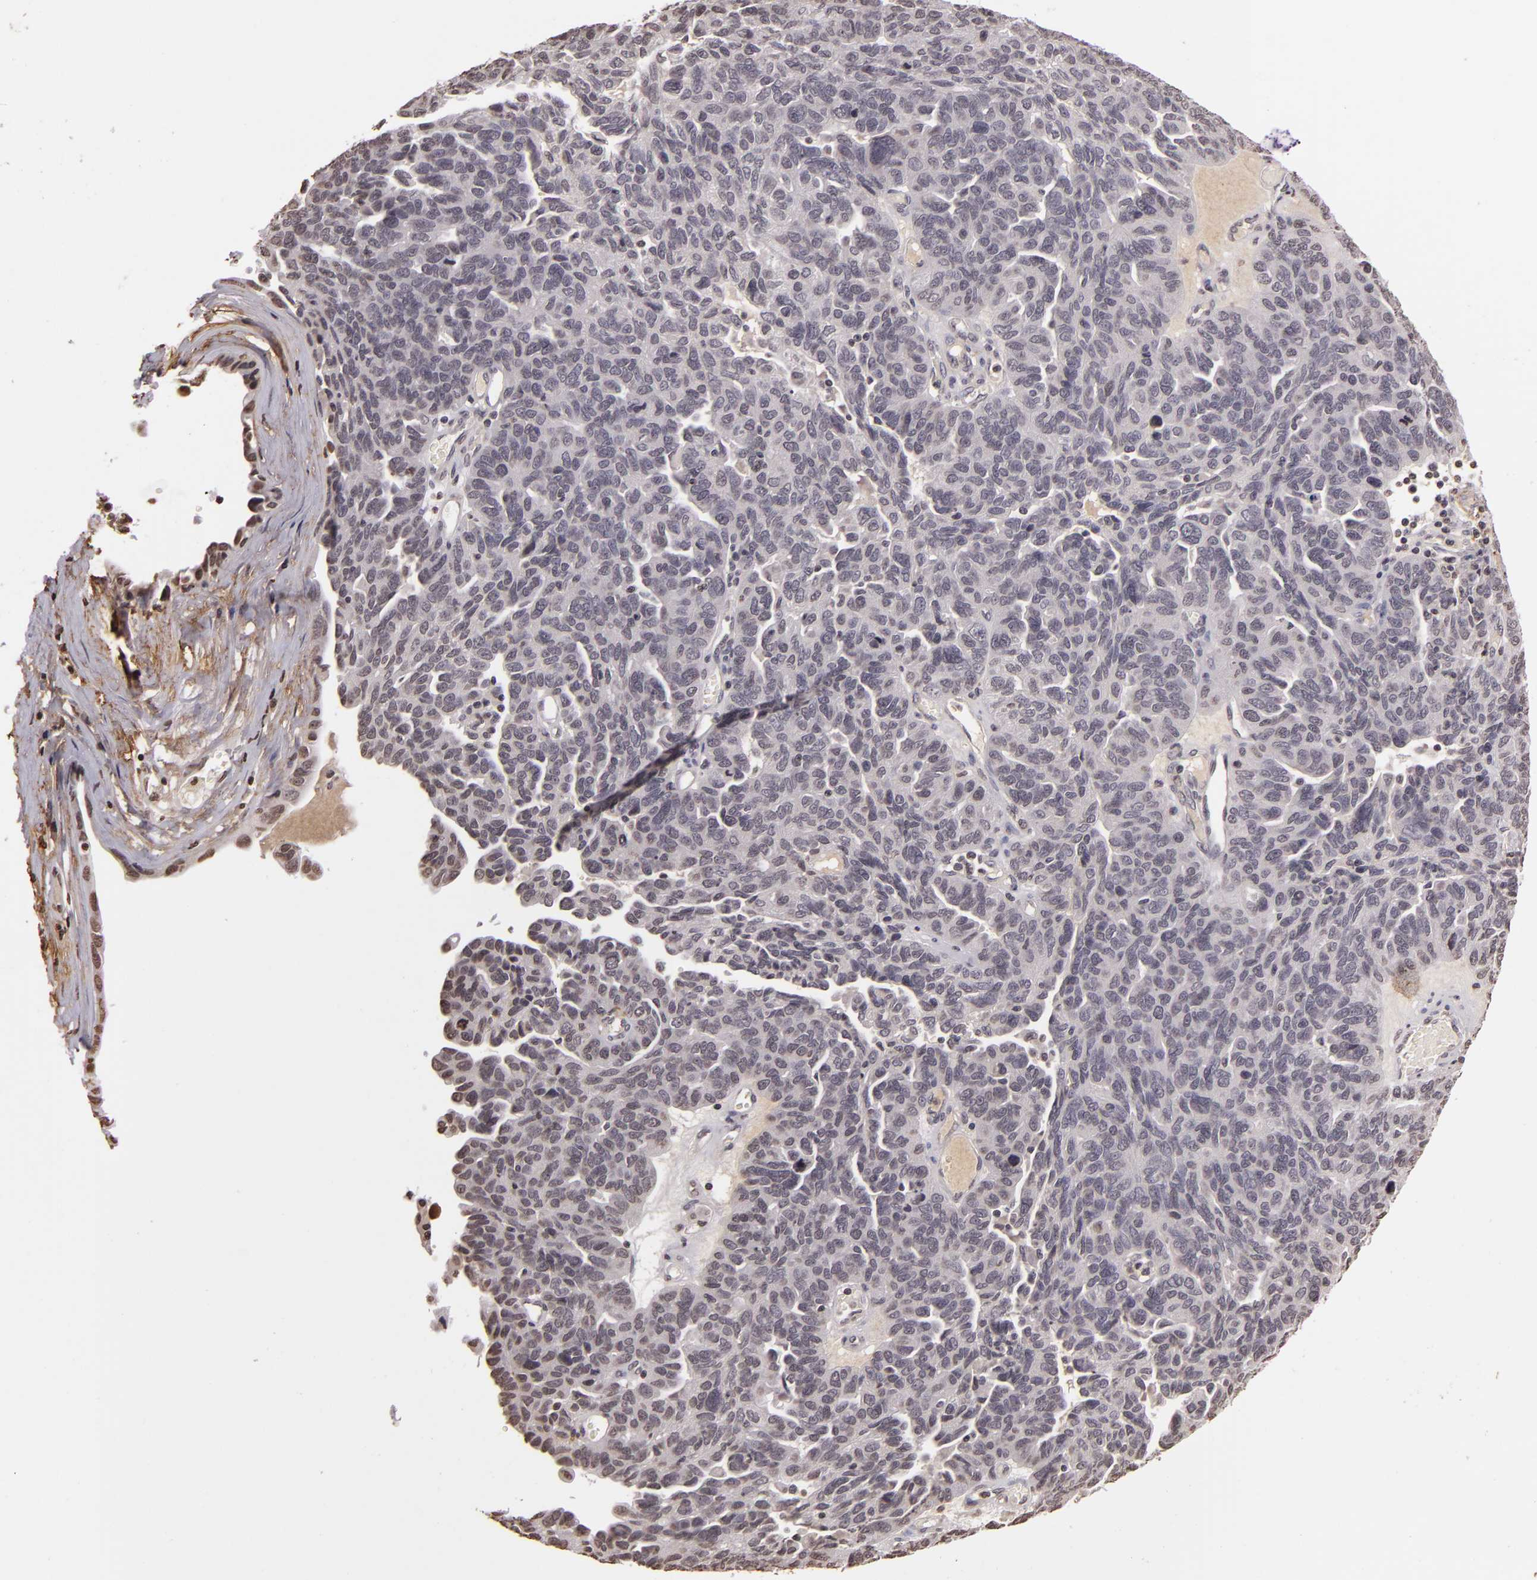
{"staining": {"intensity": "negative", "quantity": "none", "location": "none"}, "tissue": "ovarian cancer", "cell_type": "Tumor cells", "image_type": "cancer", "snomed": [{"axis": "morphology", "description": "Cystadenocarcinoma, serous, NOS"}, {"axis": "topography", "description": "Ovary"}], "caption": "An immunohistochemistry histopathology image of ovarian cancer is shown. There is no staining in tumor cells of ovarian cancer.", "gene": "THRB", "patient": {"sex": "female", "age": 64}}